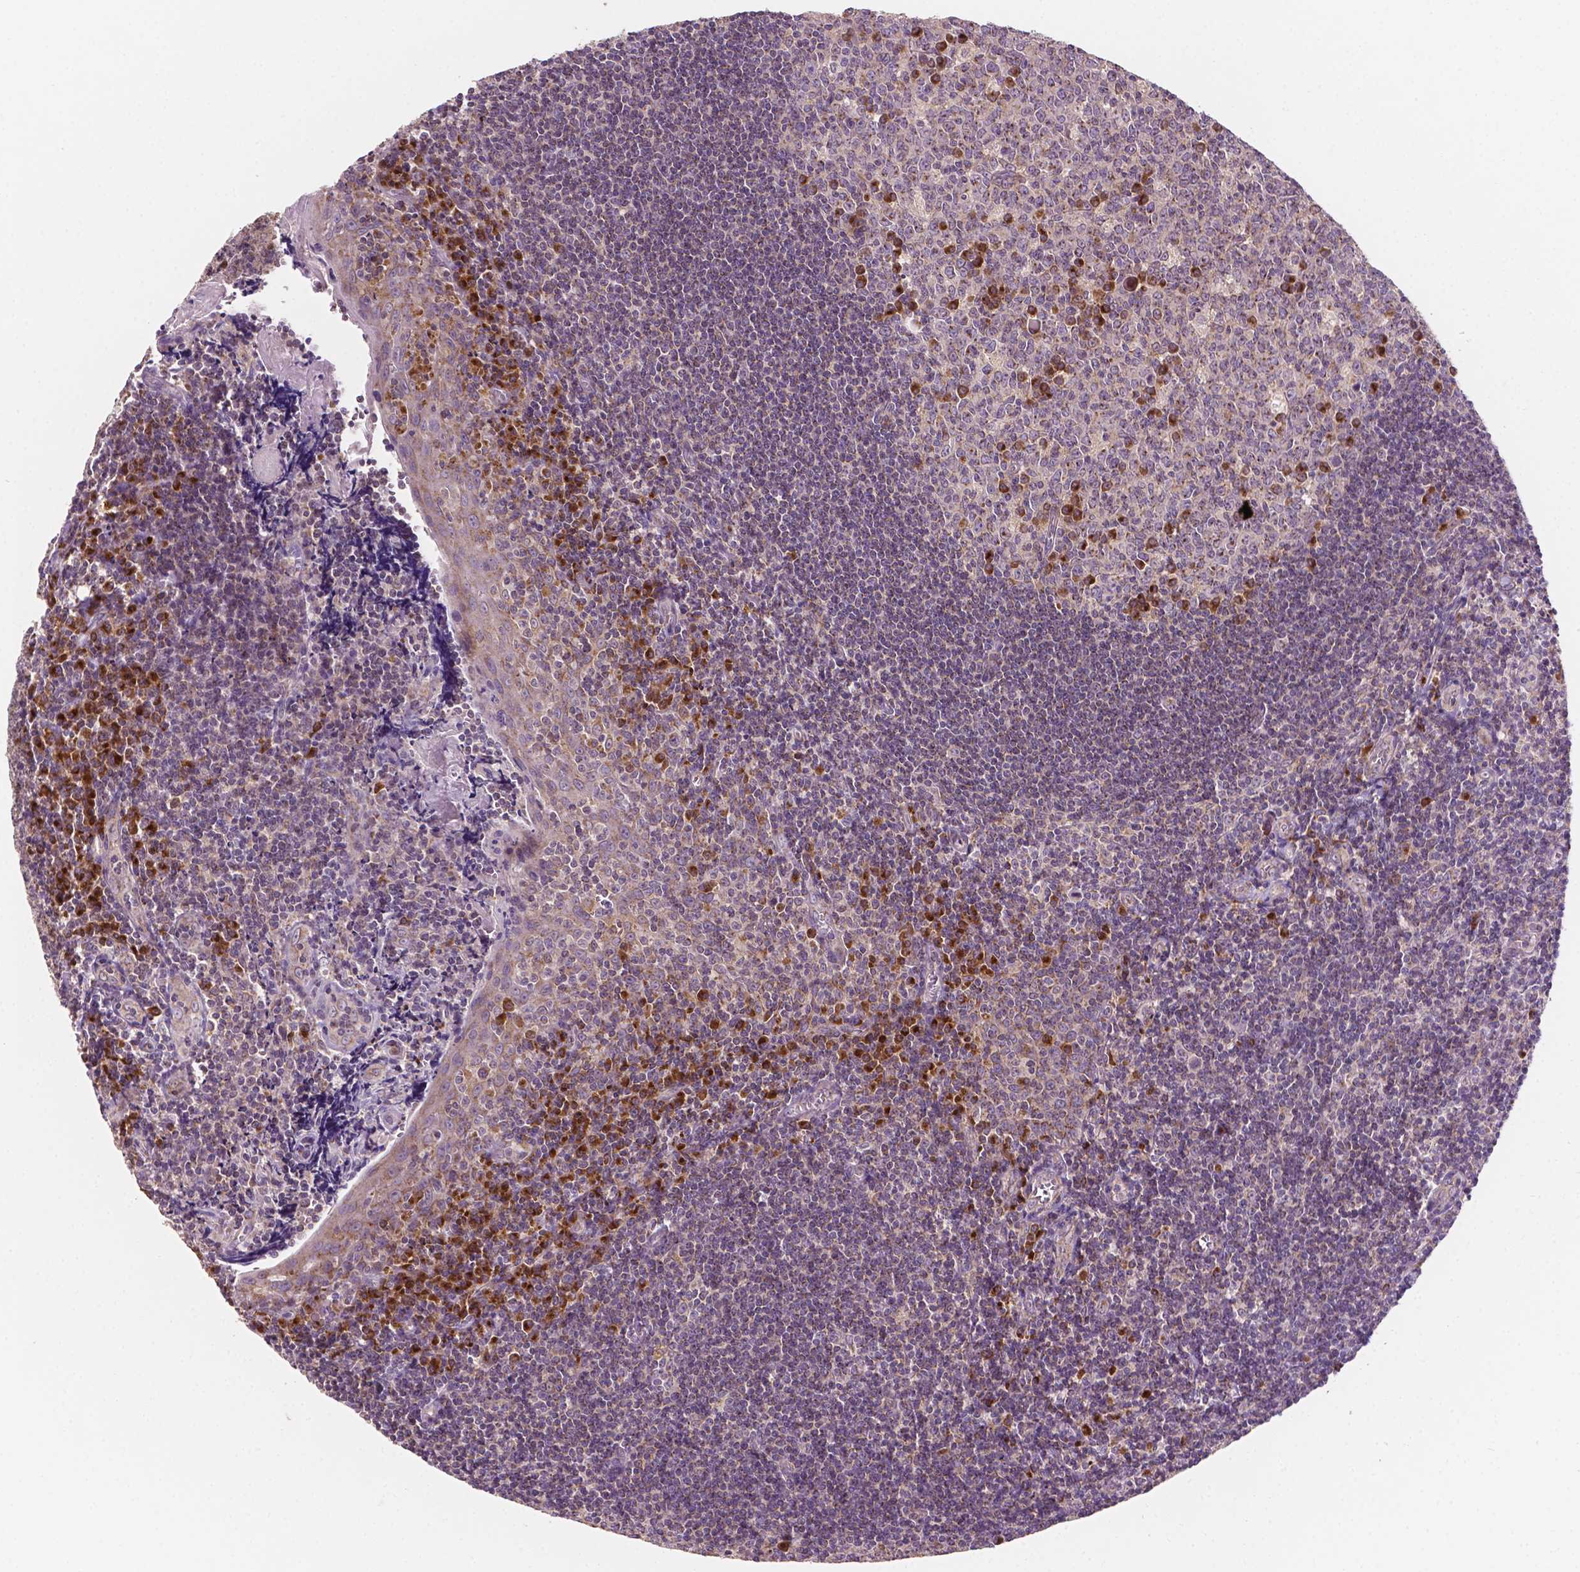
{"staining": {"intensity": "strong", "quantity": "<25%", "location": "cytoplasmic/membranous"}, "tissue": "tonsil", "cell_type": "Germinal center cells", "image_type": "normal", "snomed": [{"axis": "morphology", "description": "Normal tissue, NOS"}, {"axis": "morphology", "description": "Inflammation, NOS"}, {"axis": "topography", "description": "Tonsil"}], "caption": "Immunohistochemical staining of benign human tonsil exhibits strong cytoplasmic/membranous protein staining in approximately <25% of germinal center cells. Ihc stains the protein of interest in brown and the nuclei are stained blue.", "gene": "EBAG9", "patient": {"sex": "female", "age": 31}}